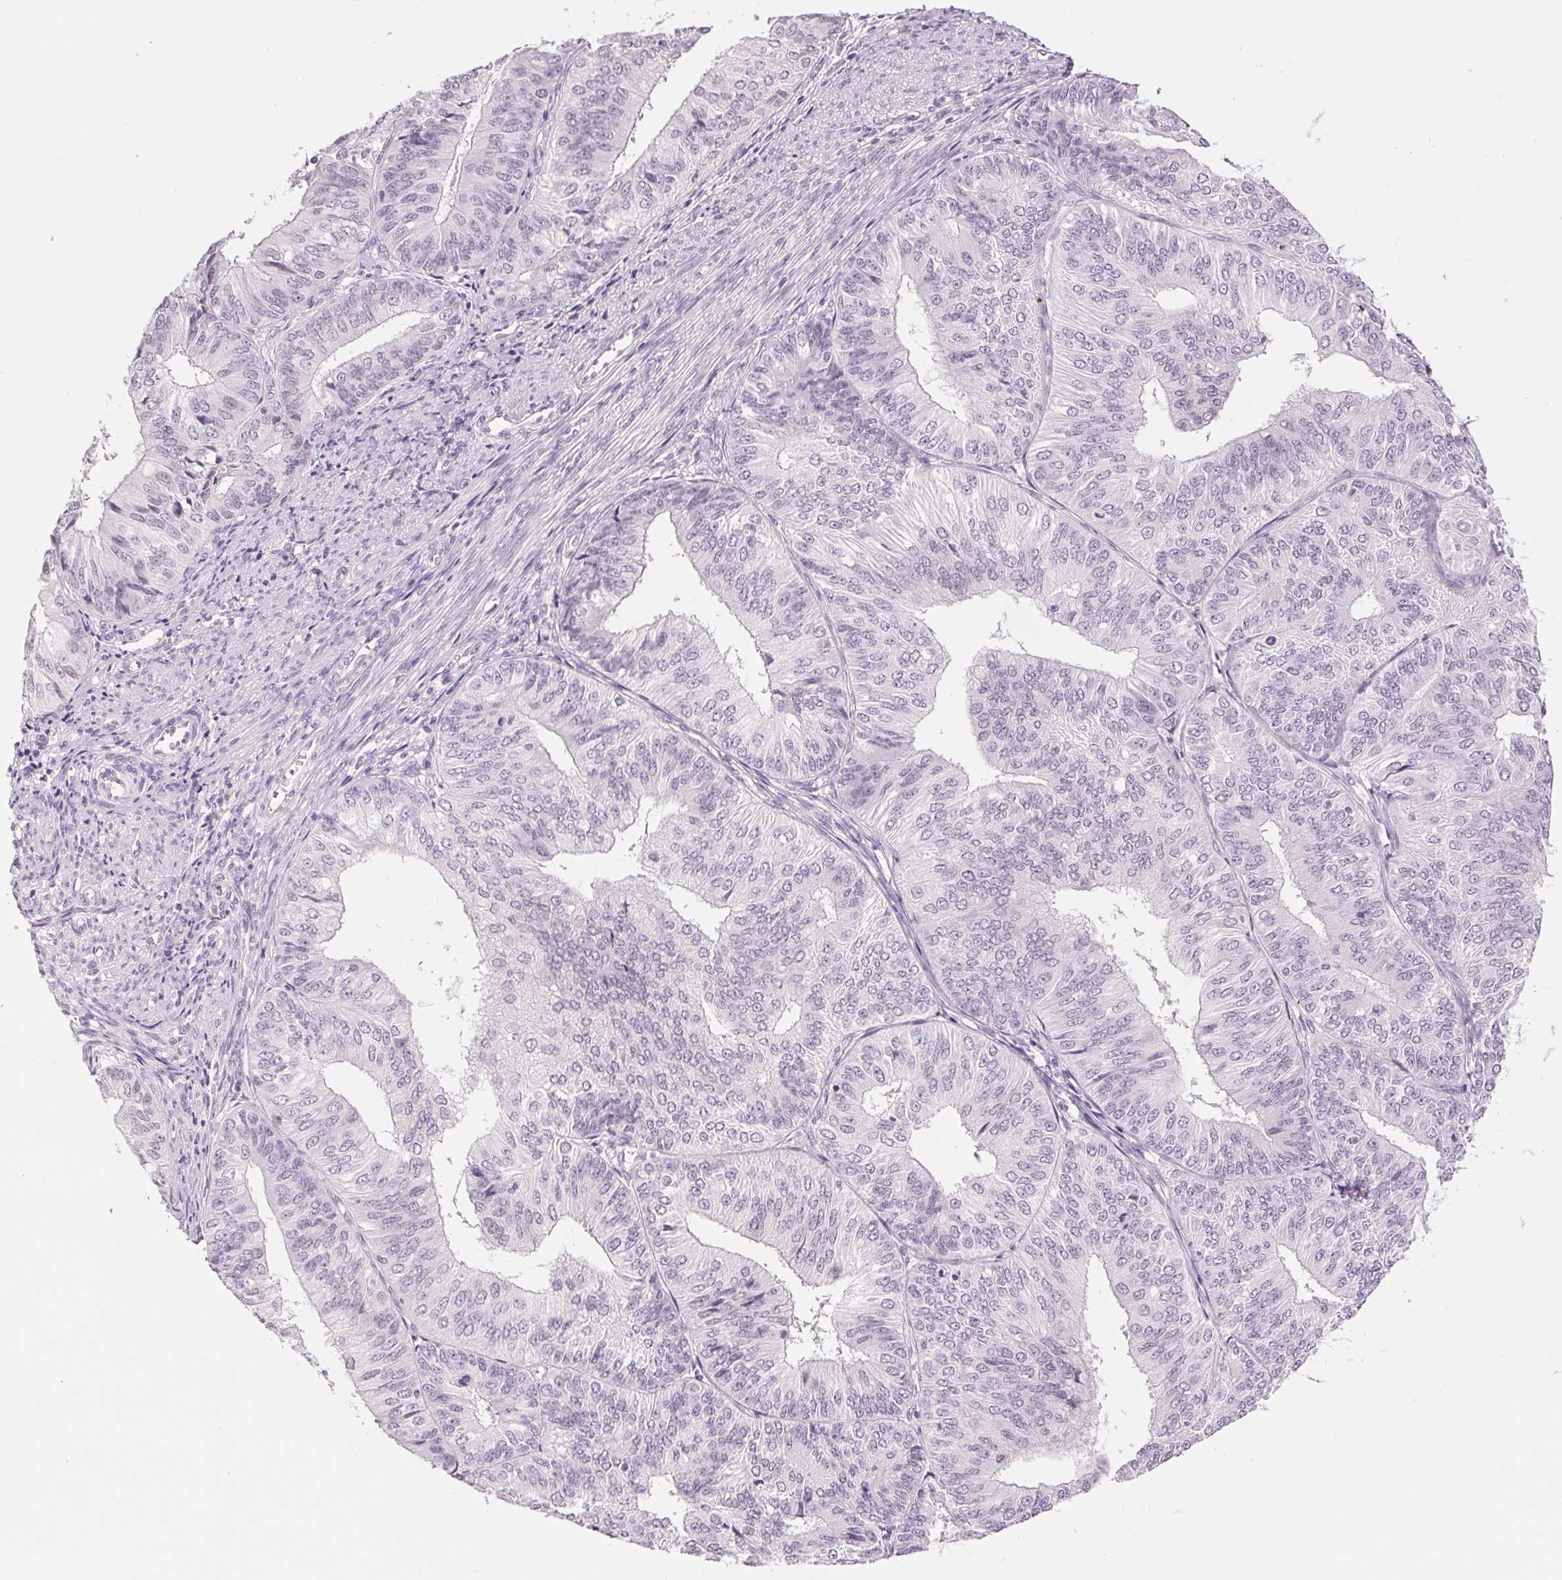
{"staining": {"intensity": "negative", "quantity": "none", "location": "none"}, "tissue": "endometrial cancer", "cell_type": "Tumor cells", "image_type": "cancer", "snomed": [{"axis": "morphology", "description": "Adenocarcinoma, NOS"}, {"axis": "topography", "description": "Endometrium"}], "caption": "DAB immunohistochemical staining of human endometrial adenocarcinoma shows no significant positivity in tumor cells.", "gene": "MPO", "patient": {"sex": "female", "age": 58}}